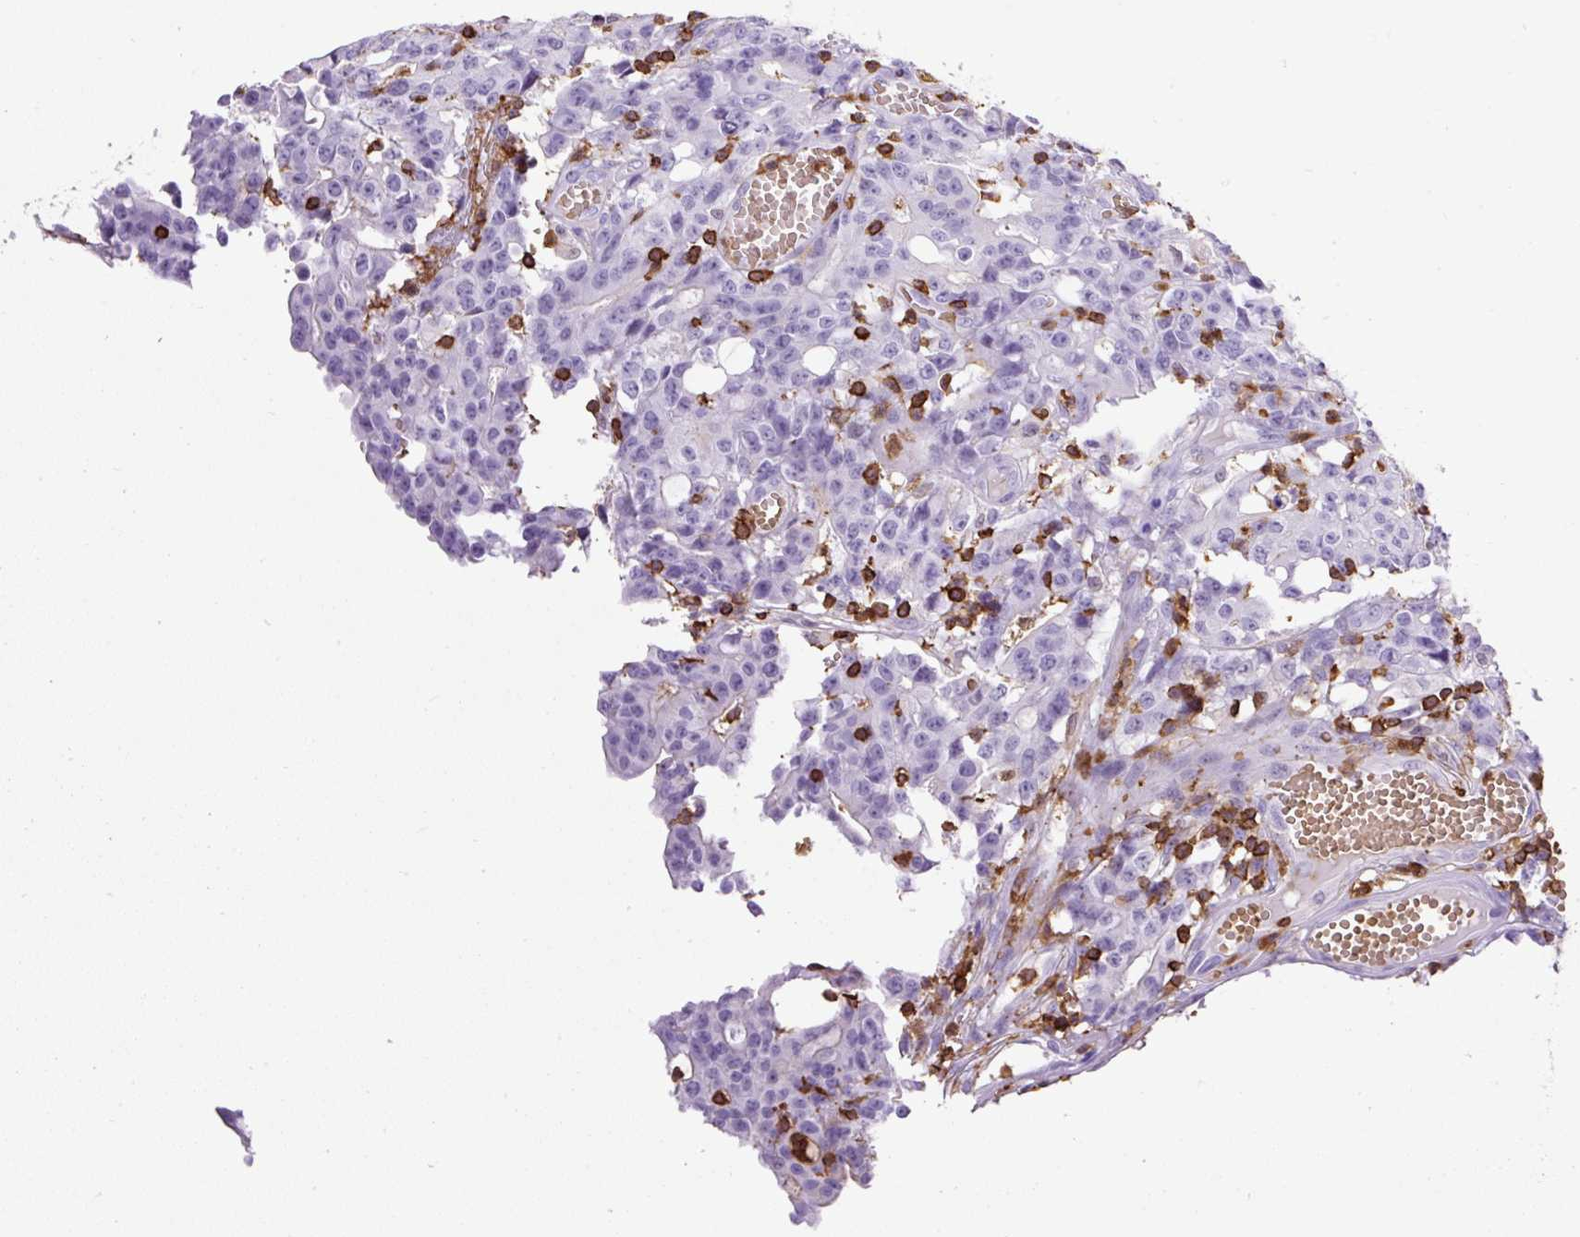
{"staining": {"intensity": "negative", "quantity": "none", "location": "none"}, "tissue": "colorectal cancer", "cell_type": "Tumor cells", "image_type": "cancer", "snomed": [{"axis": "morphology", "description": "Adenocarcinoma, NOS"}, {"axis": "topography", "description": "Colon"}], "caption": "DAB (3,3'-diaminobenzidine) immunohistochemical staining of colorectal adenocarcinoma demonstrates no significant staining in tumor cells.", "gene": "FAM228B", "patient": {"sex": "male", "age": 83}}